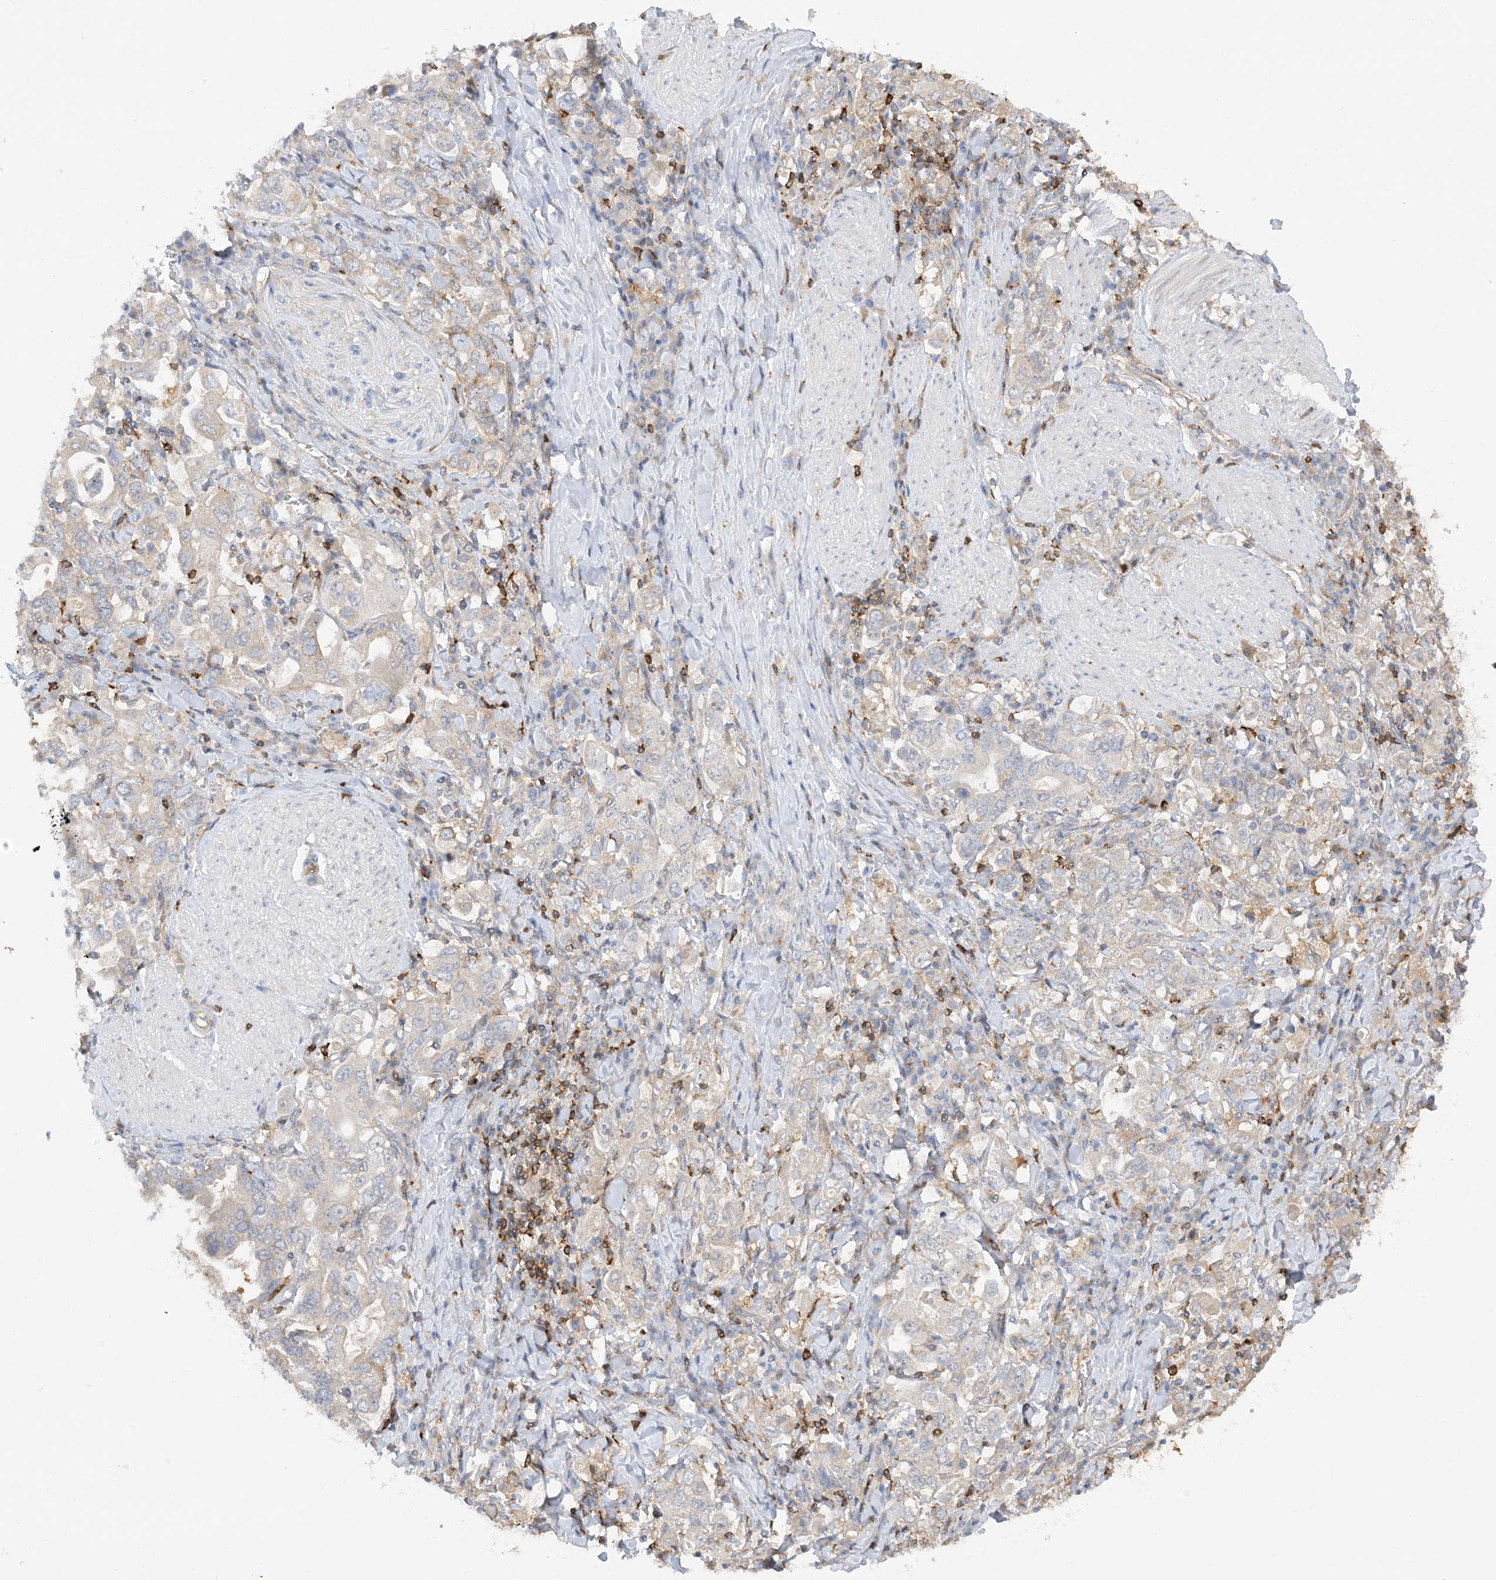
{"staining": {"intensity": "negative", "quantity": "none", "location": "none"}, "tissue": "stomach cancer", "cell_type": "Tumor cells", "image_type": "cancer", "snomed": [{"axis": "morphology", "description": "Adenocarcinoma, NOS"}, {"axis": "topography", "description": "Stomach, upper"}], "caption": "High power microscopy micrograph of an immunohistochemistry (IHC) image of stomach adenocarcinoma, revealing no significant expression in tumor cells.", "gene": "PHACTR2", "patient": {"sex": "male", "age": 62}}